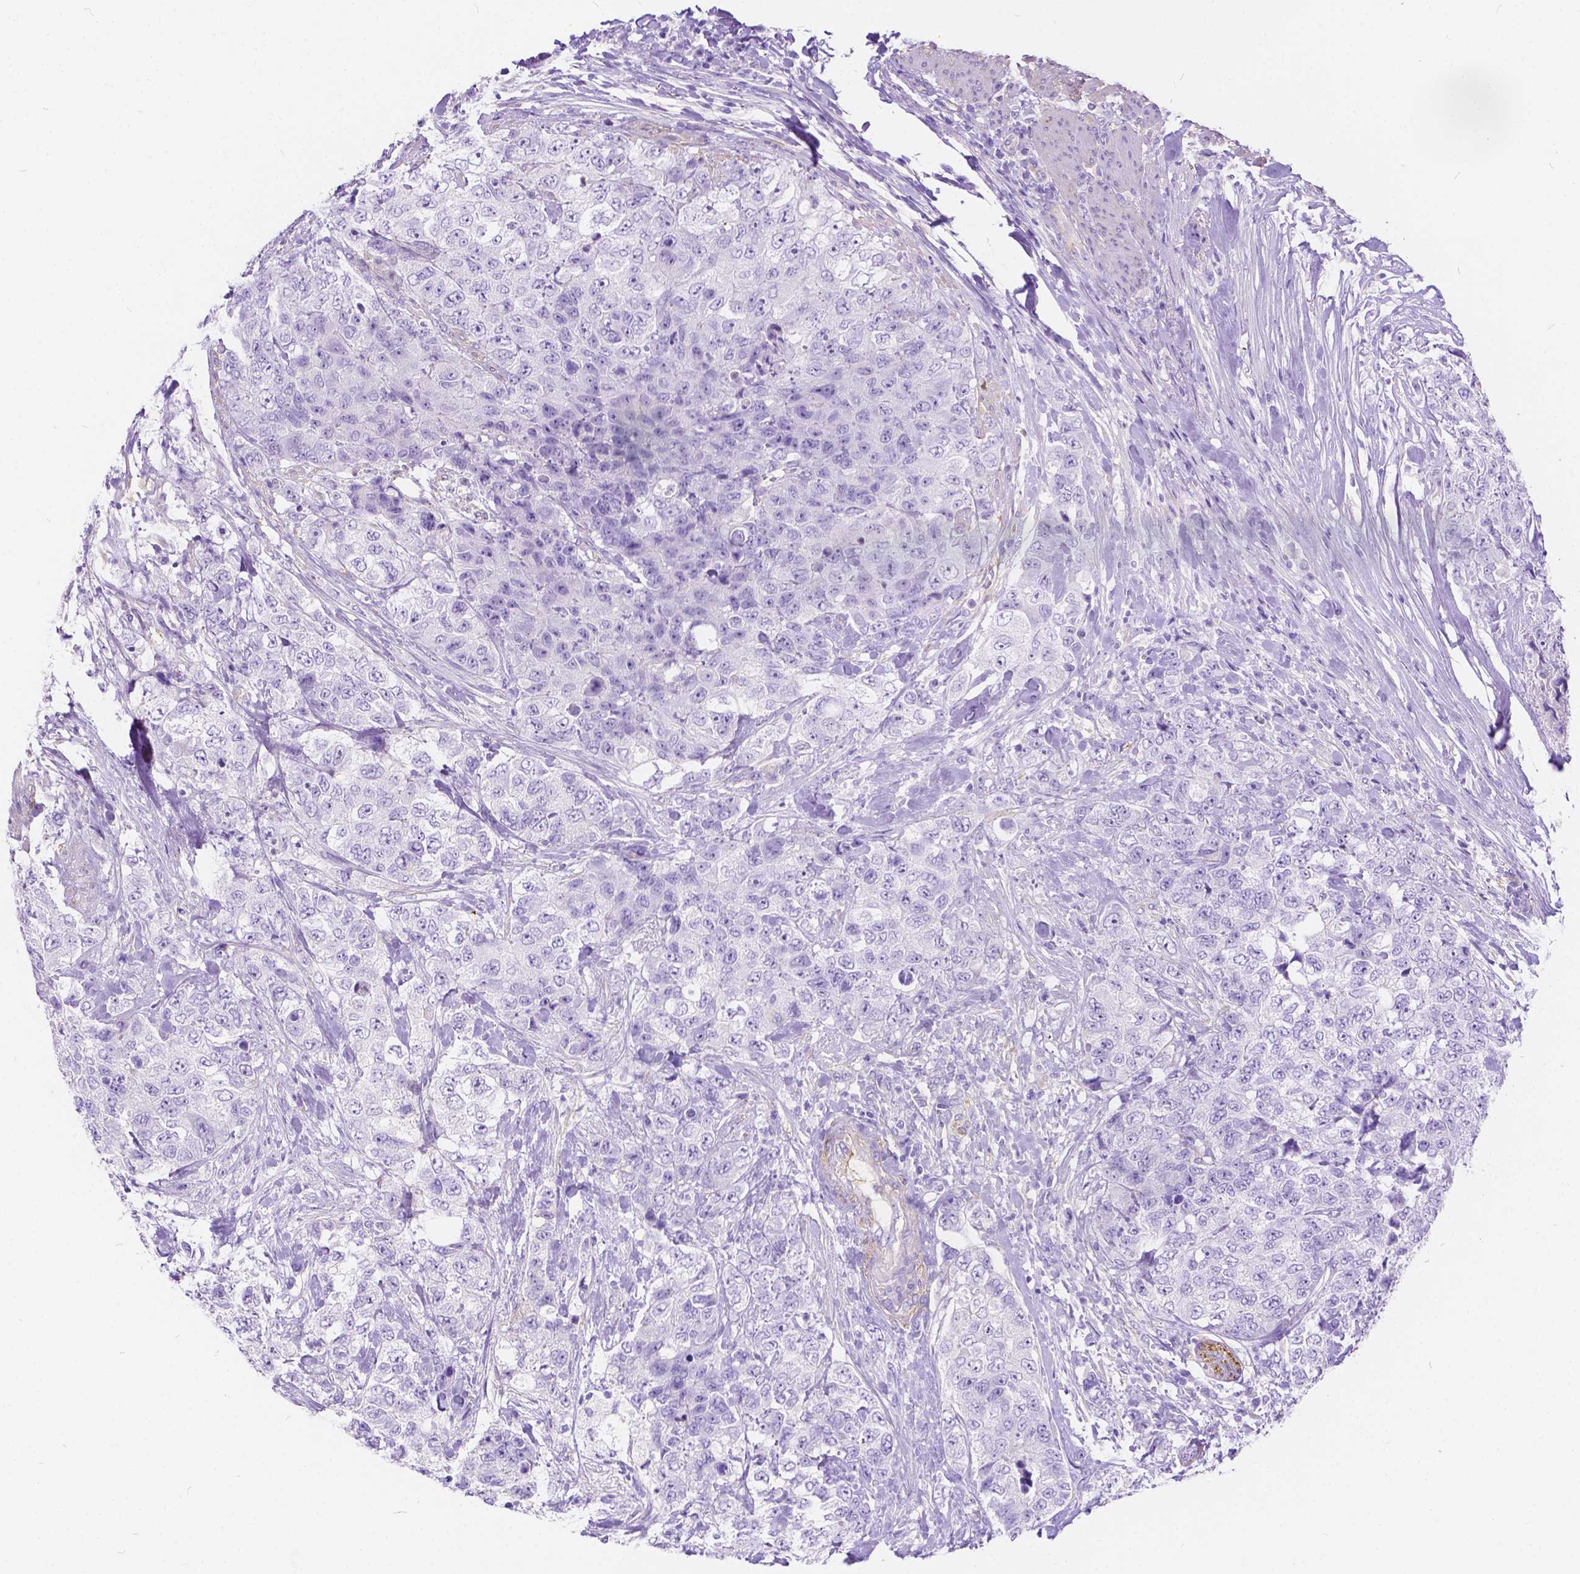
{"staining": {"intensity": "negative", "quantity": "none", "location": "none"}, "tissue": "urothelial cancer", "cell_type": "Tumor cells", "image_type": "cancer", "snomed": [{"axis": "morphology", "description": "Urothelial carcinoma, High grade"}, {"axis": "topography", "description": "Urinary bladder"}], "caption": "Immunohistochemical staining of high-grade urothelial carcinoma exhibits no significant staining in tumor cells.", "gene": "CHRM1", "patient": {"sex": "female", "age": 78}}